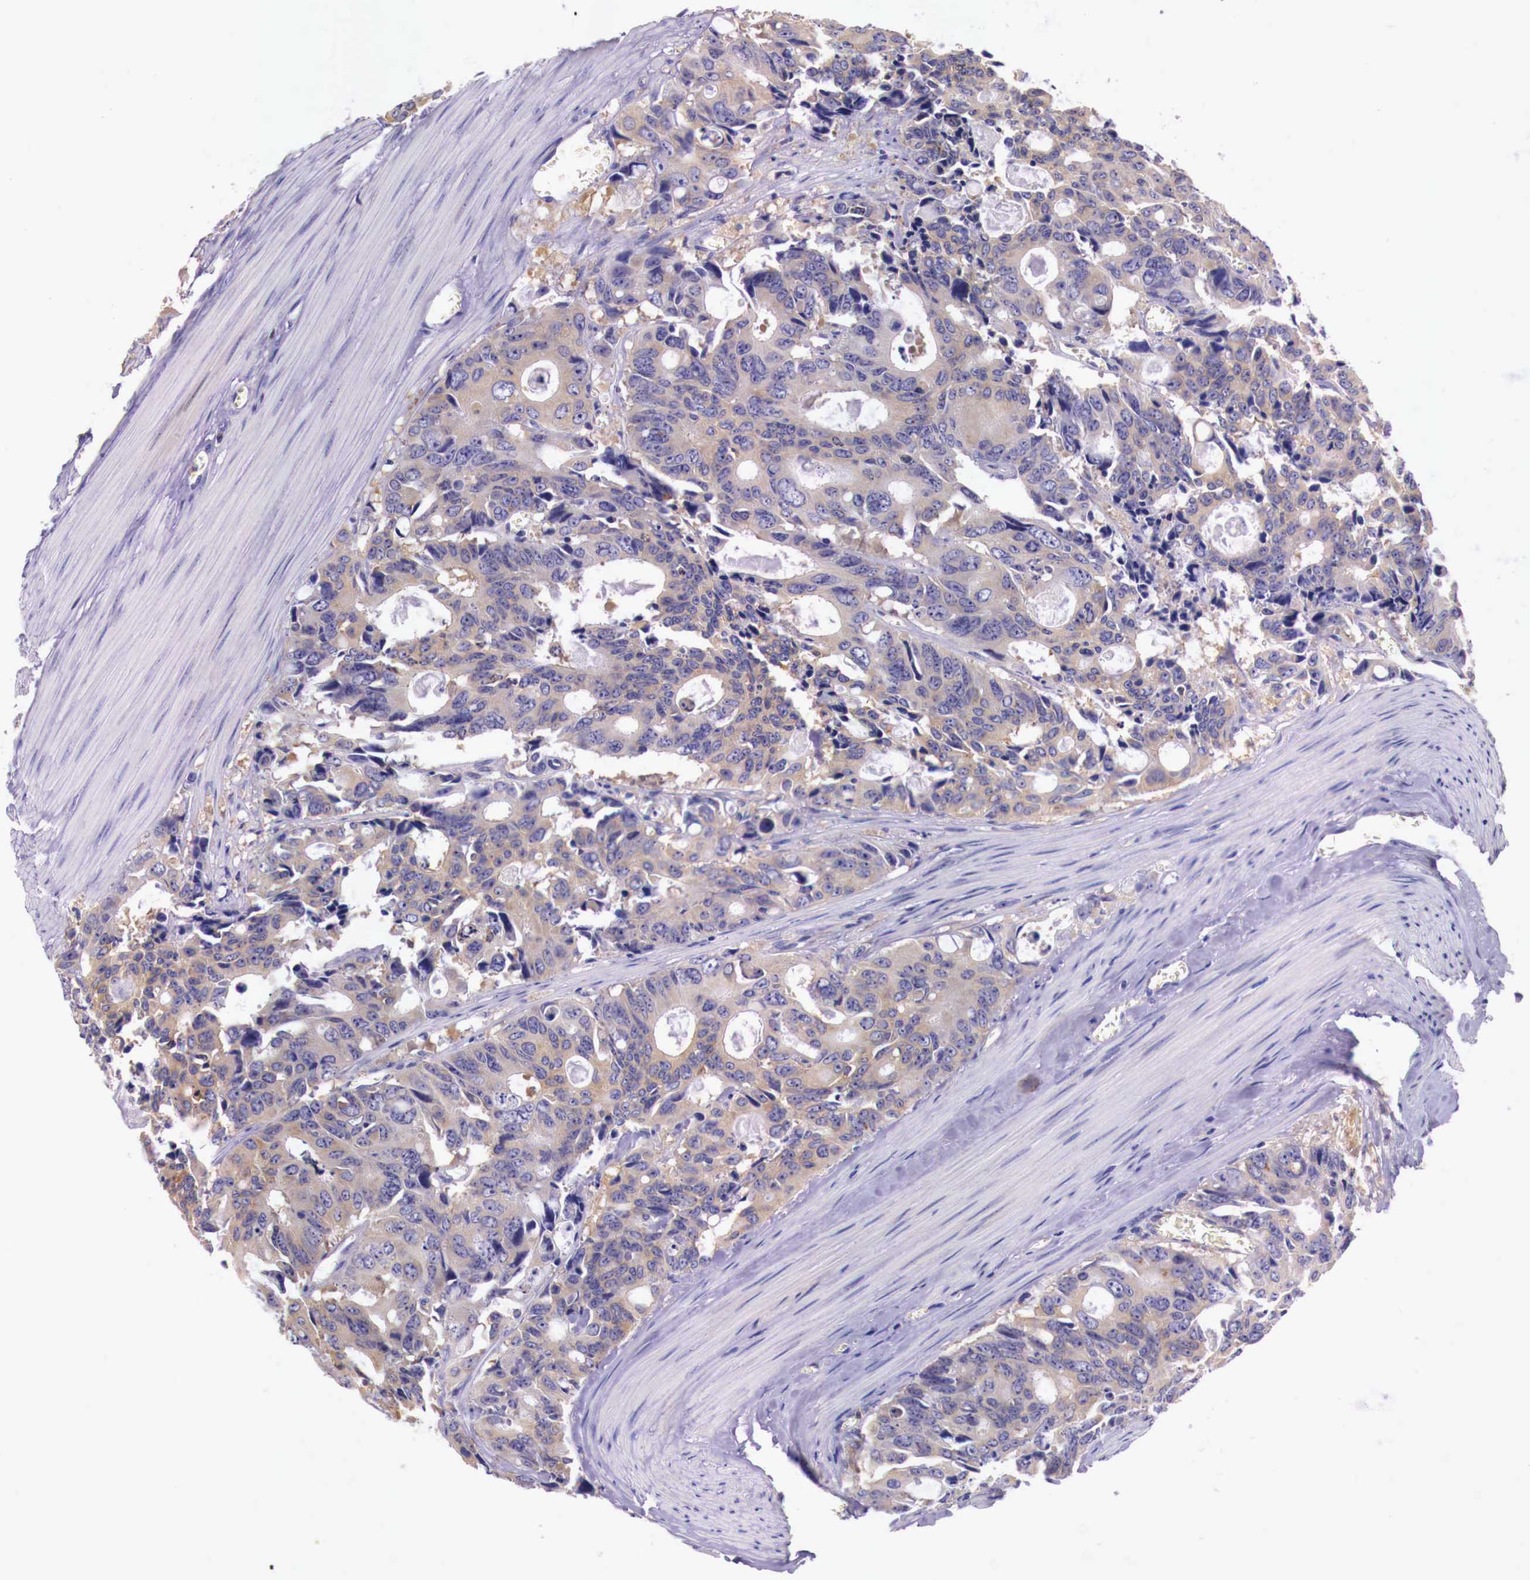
{"staining": {"intensity": "weak", "quantity": "25%-75%", "location": "cytoplasmic/membranous"}, "tissue": "colorectal cancer", "cell_type": "Tumor cells", "image_type": "cancer", "snomed": [{"axis": "morphology", "description": "Adenocarcinoma, NOS"}, {"axis": "topography", "description": "Rectum"}], "caption": "This histopathology image reveals IHC staining of adenocarcinoma (colorectal), with low weak cytoplasmic/membranous expression in approximately 25%-75% of tumor cells.", "gene": "GRIPAP1", "patient": {"sex": "male", "age": 76}}